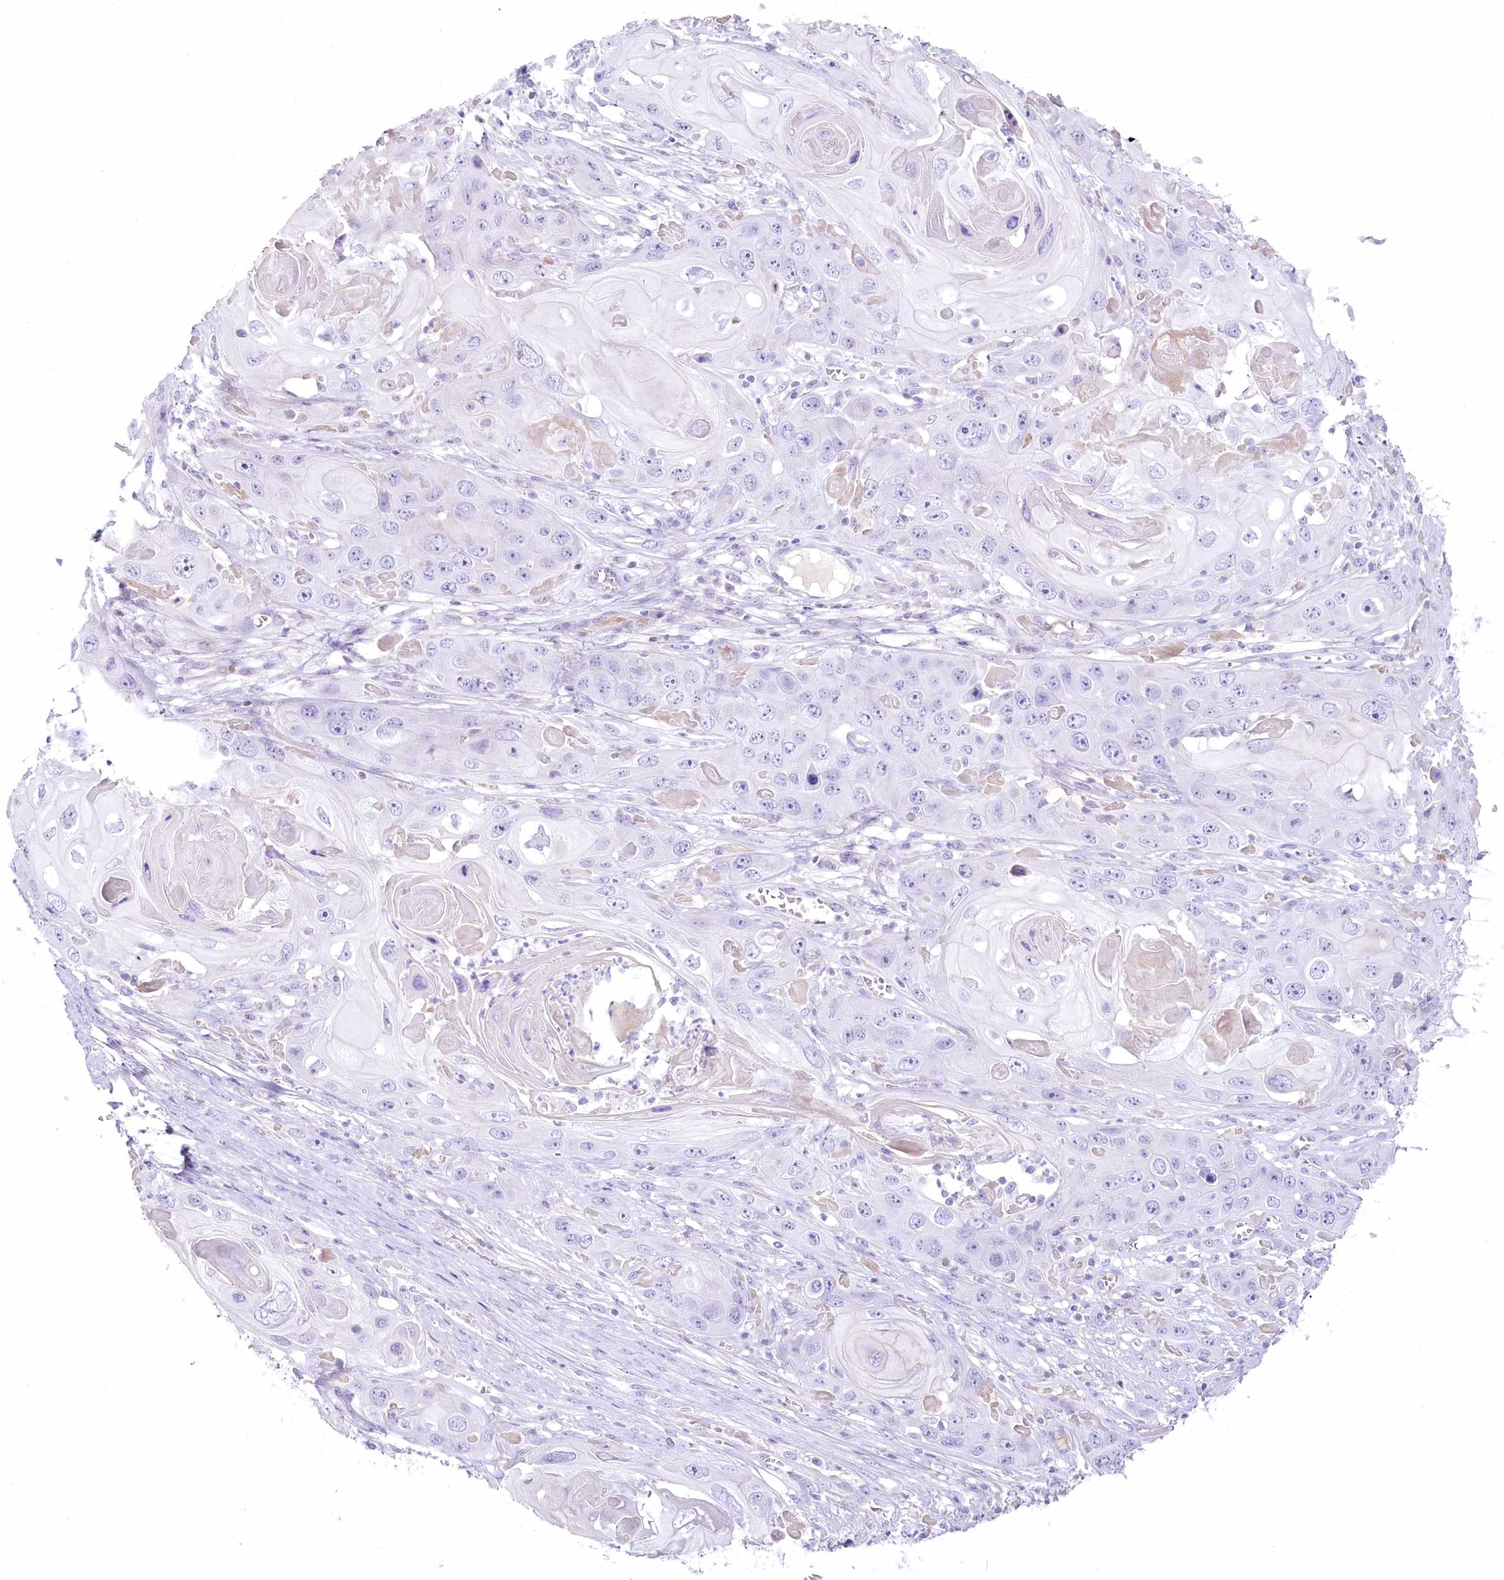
{"staining": {"intensity": "negative", "quantity": "none", "location": "none"}, "tissue": "skin cancer", "cell_type": "Tumor cells", "image_type": "cancer", "snomed": [{"axis": "morphology", "description": "Squamous cell carcinoma, NOS"}, {"axis": "topography", "description": "Skin"}], "caption": "Skin cancer was stained to show a protein in brown. There is no significant expression in tumor cells.", "gene": "MYOZ1", "patient": {"sex": "male", "age": 55}}